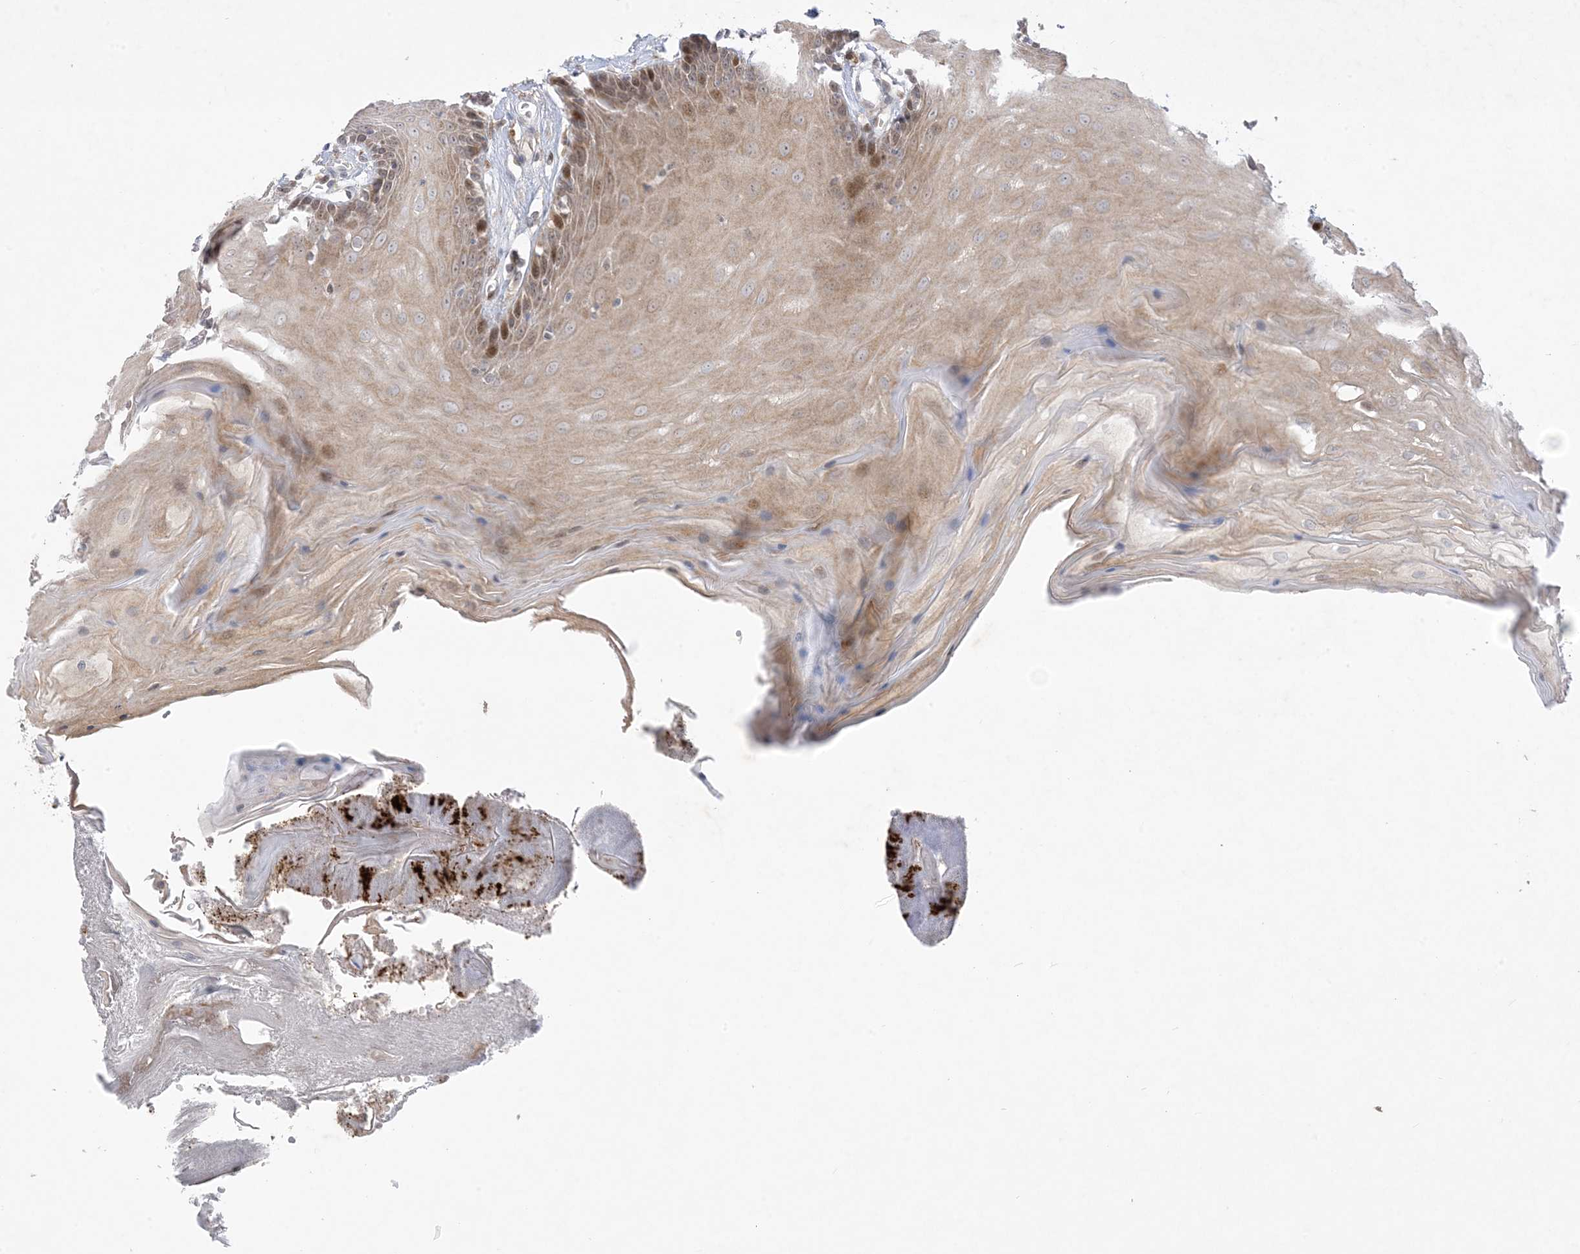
{"staining": {"intensity": "moderate", "quantity": "<25%", "location": "nuclear"}, "tissue": "oral mucosa", "cell_type": "Squamous epithelial cells", "image_type": "normal", "snomed": [{"axis": "morphology", "description": "Normal tissue, NOS"}, {"axis": "morphology", "description": "Squamous cell carcinoma, NOS"}, {"axis": "topography", "description": "Skeletal muscle"}, {"axis": "topography", "description": "Oral tissue"}, {"axis": "topography", "description": "Salivary gland"}, {"axis": "topography", "description": "Head-Neck"}], "caption": "Immunohistochemical staining of benign oral mucosa displays <25% levels of moderate nuclear protein expression in approximately <25% of squamous epithelial cells.", "gene": "SOGA3", "patient": {"sex": "male", "age": 54}}